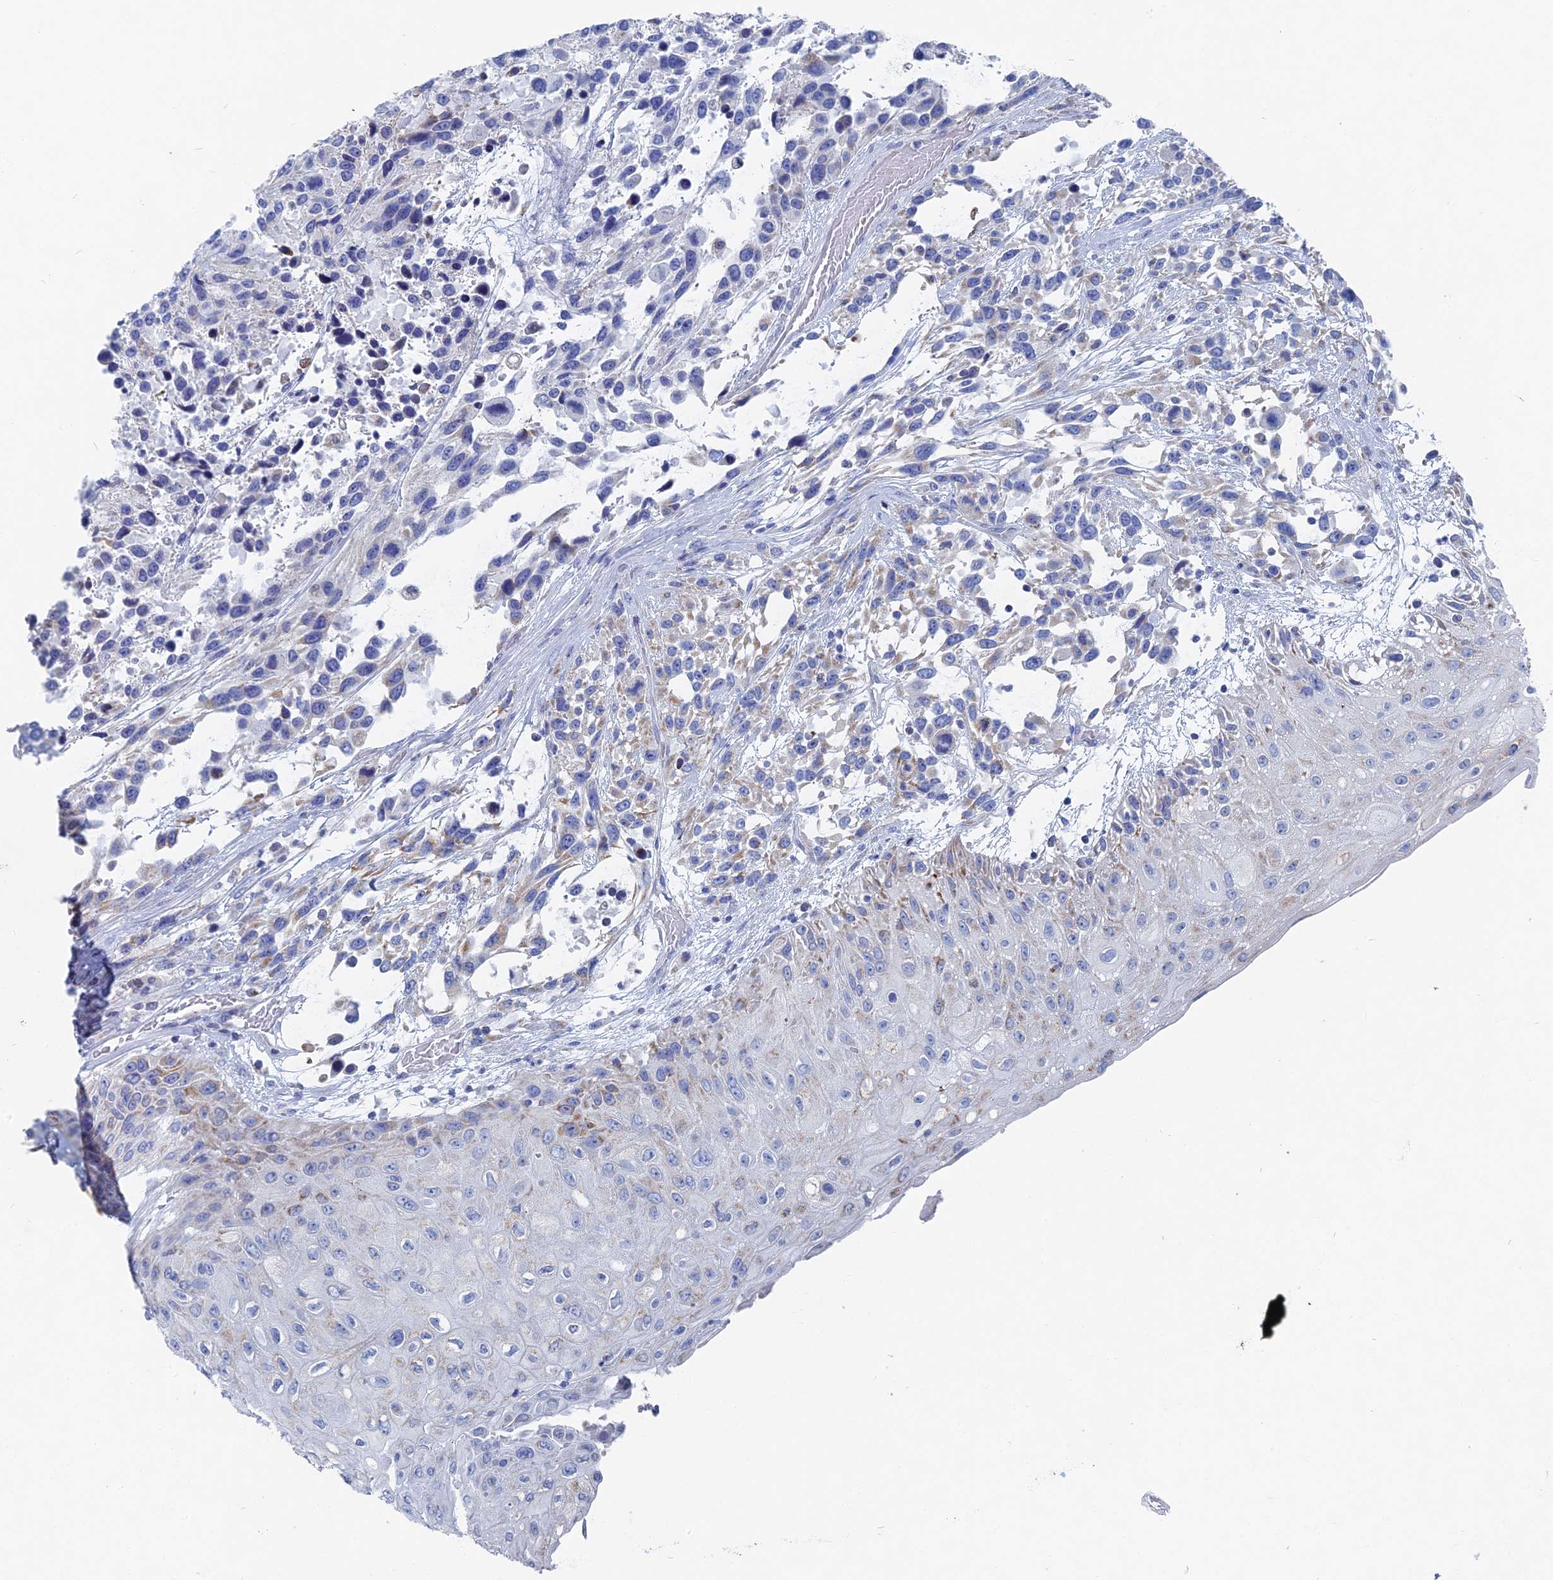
{"staining": {"intensity": "negative", "quantity": "none", "location": "none"}, "tissue": "urothelial cancer", "cell_type": "Tumor cells", "image_type": "cancer", "snomed": [{"axis": "morphology", "description": "Urothelial carcinoma, High grade"}, {"axis": "topography", "description": "Urinary bladder"}], "caption": "Micrograph shows no protein staining in tumor cells of high-grade urothelial carcinoma tissue. (DAB (3,3'-diaminobenzidine) immunohistochemistry (IHC) visualized using brightfield microscopy, high magnification).", "gene": "HIGD1A", "patient": {"sex": "female", "age": 70}}